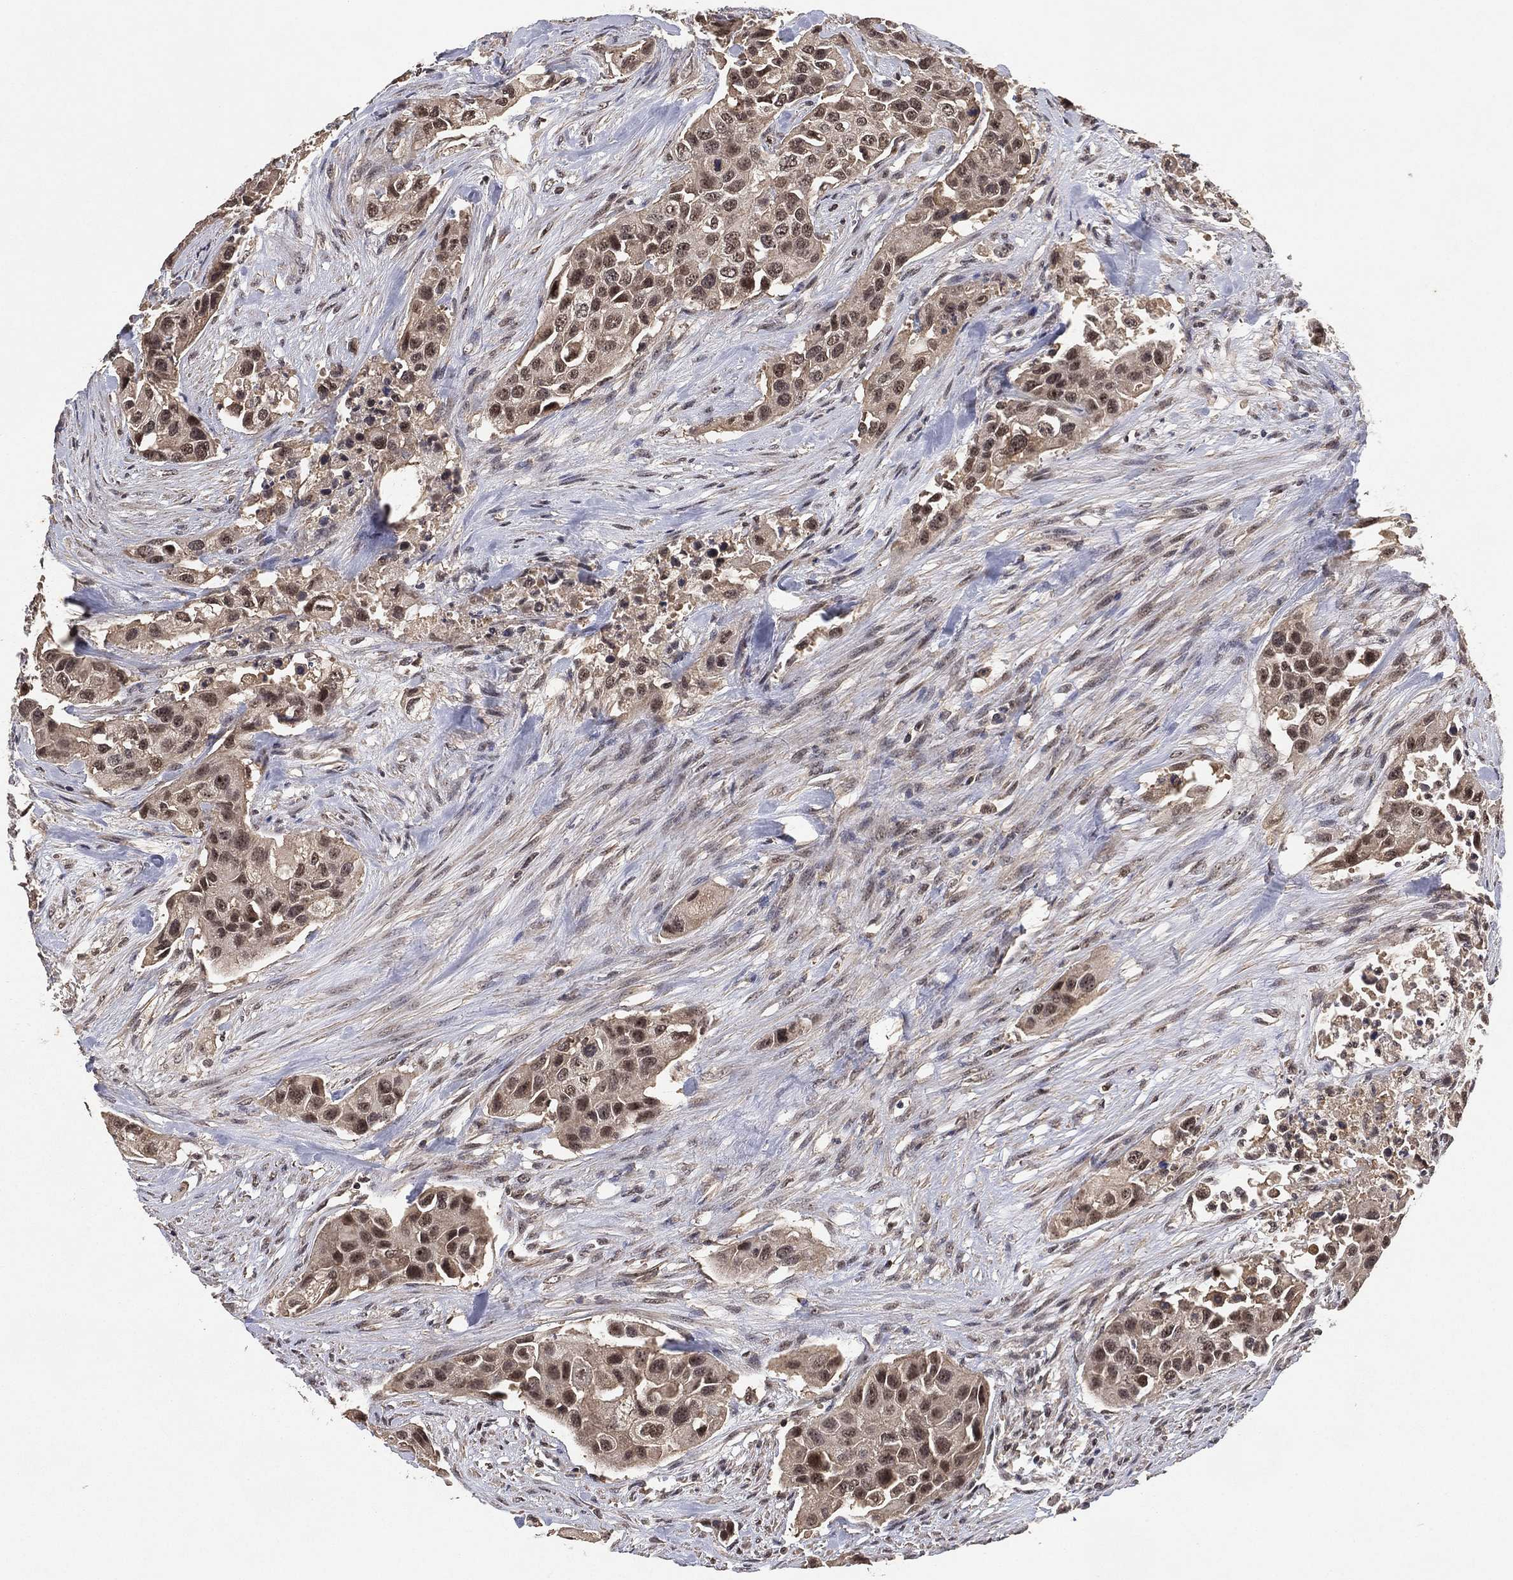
{"staining": {"intensity": "moderate", "quantity": "25%-75%", "location": "nuclear"}, "tissue": "urothelial cancer", "cell_type": "Tumor cells", "image_type": "cancer", "snomed": [{"axis": "morphology", "description": "Urothelial carcinoma, High grade"}, {"axis": "topography", "description": "Urinary bladder"}], "caption": "Moderate nuclear positivity for a protein is identified in approximately 25%-75% of tumor cells of urothelial cancer using immunohistochemistry.", "gene": "NELFCD", "patient": {"sex": "female", "age": 73}}